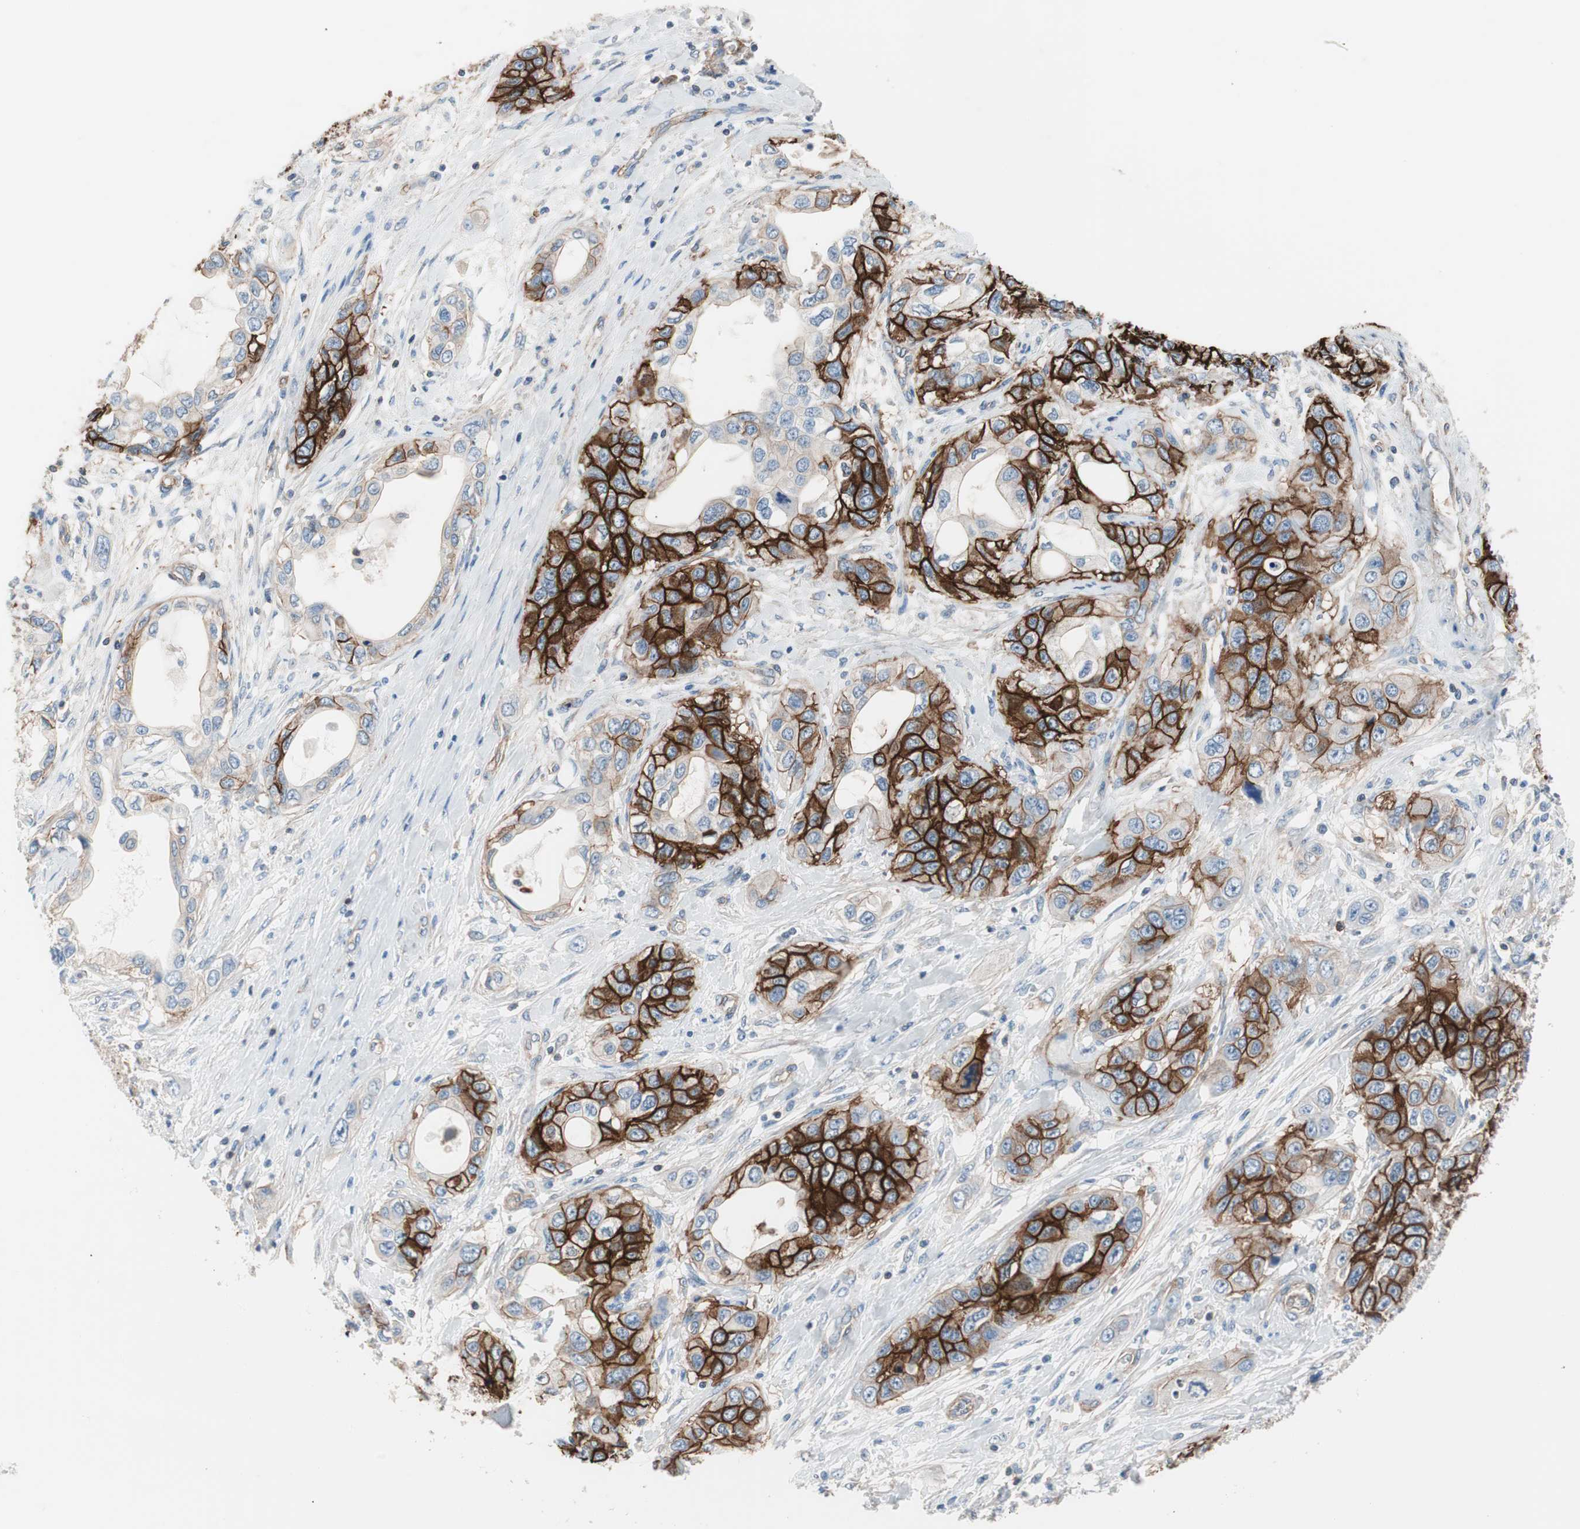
{"staining": {"intensity": "strong", "quantity": ">75%", "location": "cytoplasmic/membranous"}, "tissue": "pancreatic cancer", "cell_type": "Tumor cells", "image_type": "cancer", "snomed": [{"axis": "morphology", "description": "Adenocarcinoma, NOS"}, {"axis": "topography", "description": "Pancreas"}], "caption": "Immunohistochemistry (IHC) of human pancreatic cancer exhibits high levels of strong cytoplasmic/membranous positivity in approximately >75% of tumor cells.", "gene": "GPR160", "patient": {"sex": "female", "age": 70}}